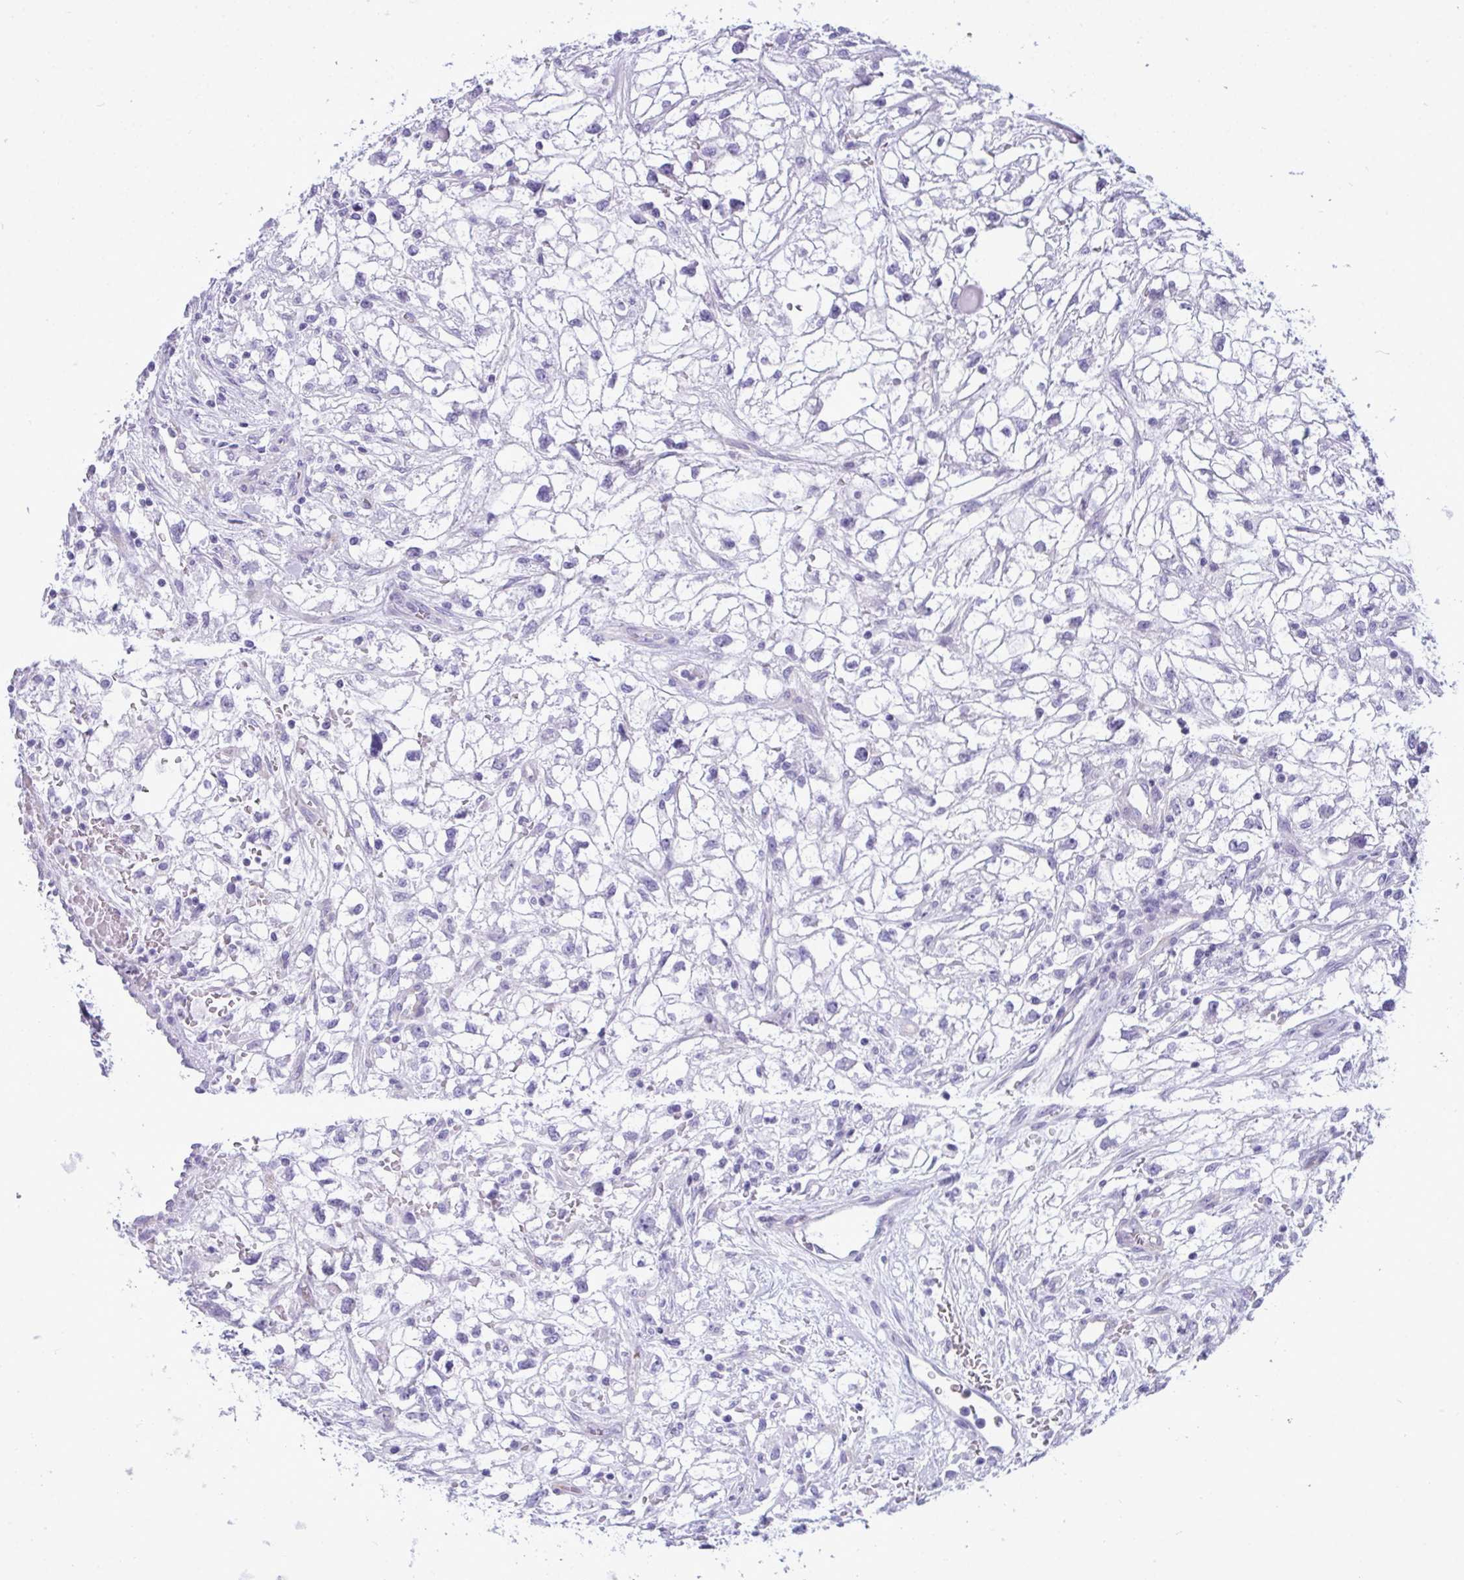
{"staining": {"intensity": "negative", "quantity": "none", "location": "none"}, "tissue": "renal cancer", "cell_type": "Tumor cells", "image_type": "cancer", "snomed": [{"axis": "morphology", "description": "Adenocarcinoma, NOS"}, {"axis": "topography", "description": "Kidney"}], "caption": "Photomicrograph shows no significant protein staining in tumor cells of renal cancer.", "gene": "MYH10", "patient": {"sex": "male", "age": 59}}